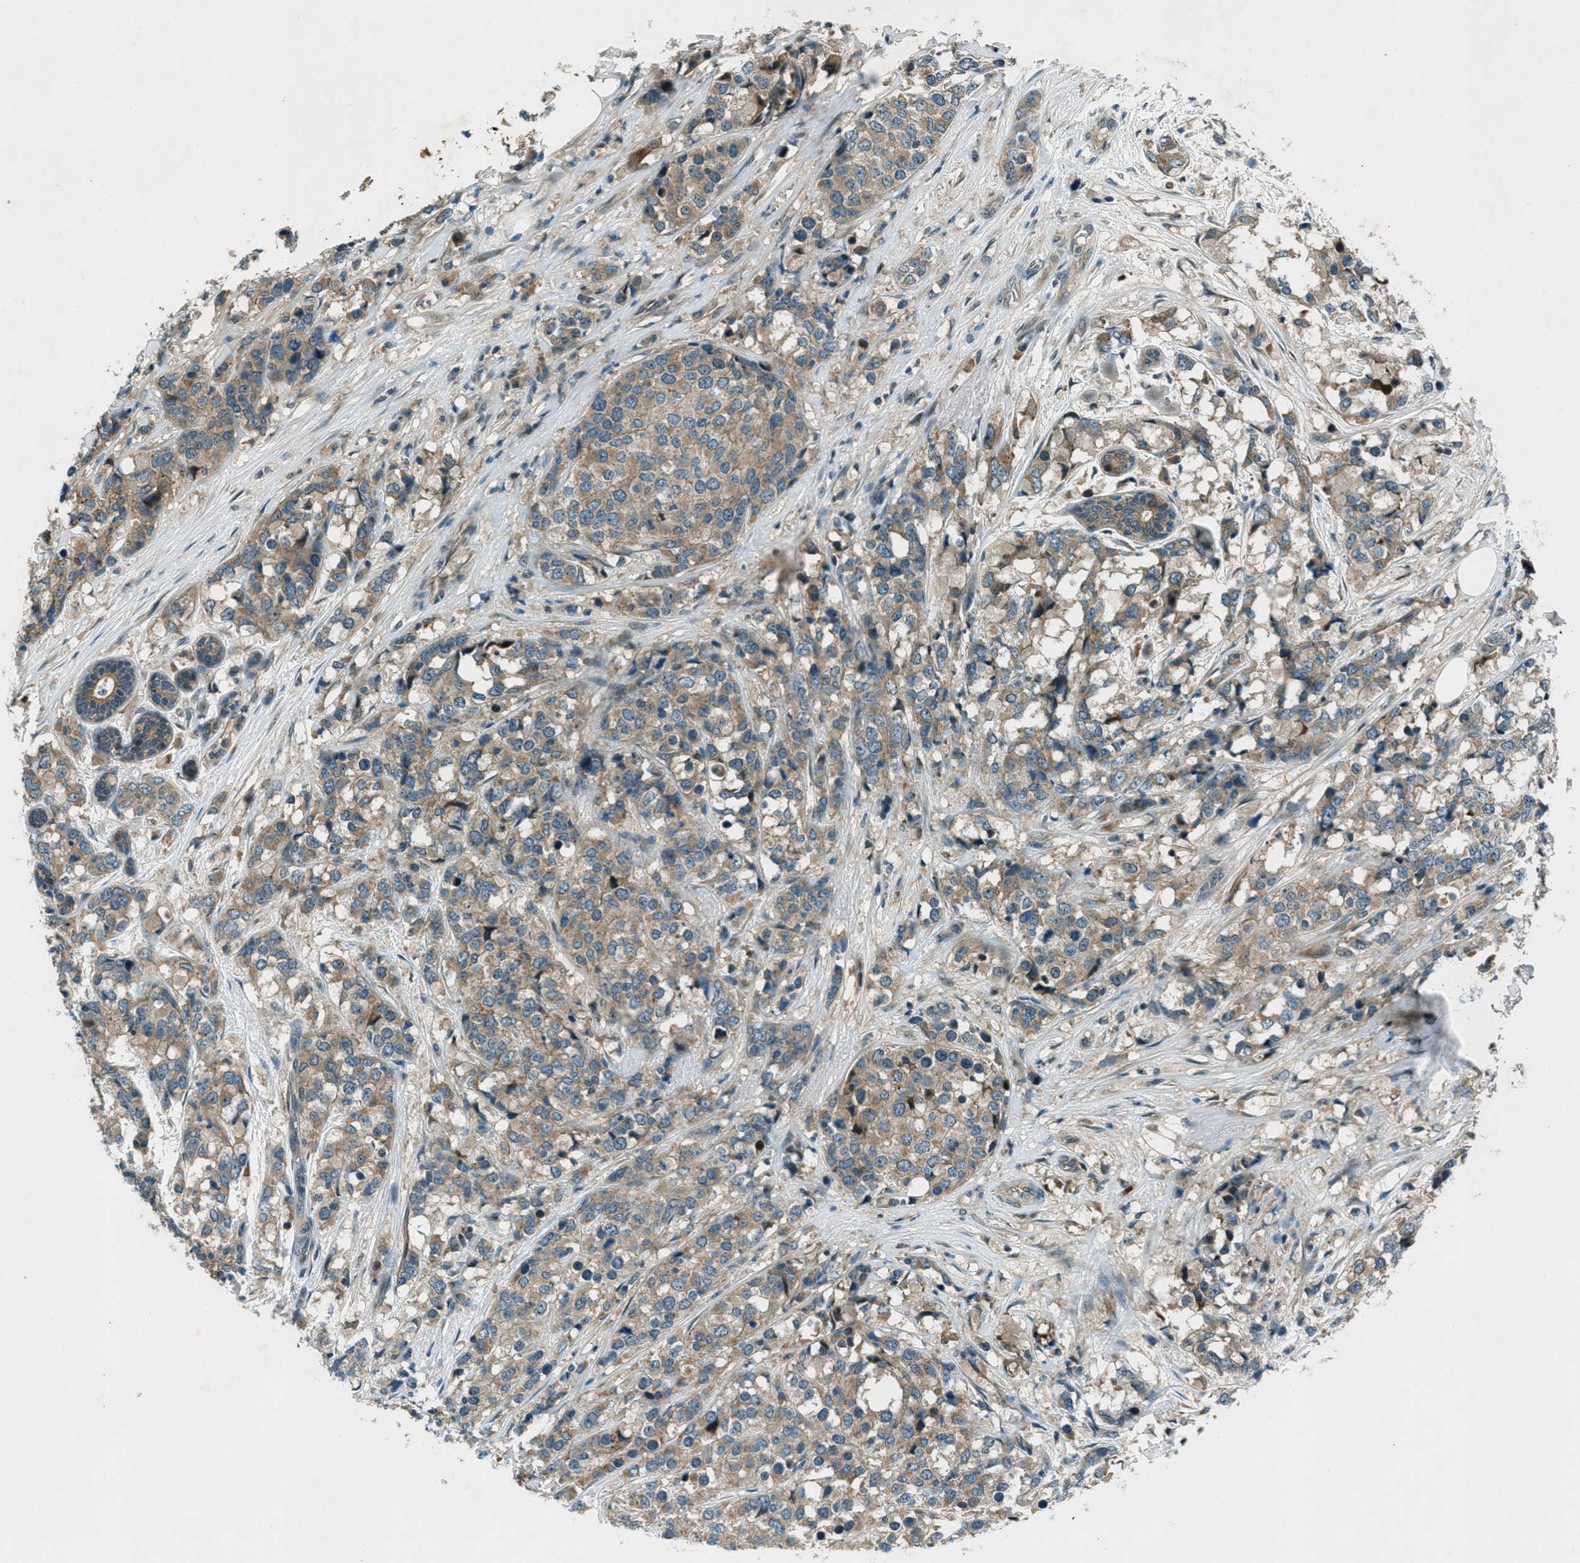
{"staining": {"intensity": "moderate", "quantity": ">75%", "location": "cytoplasmic/membranous"}, "tissue": "breast cancer", "cell_type": "Tumor cells", "image_type": "cancer", "snomed": [{"axis": "morphology", "description": "Lobular carcinoma"}, {"axis": "topography", "description": "Breast"}], "caption": "An image of breast cancer (lobular carcinoma) stained for a protein demonstrates moderate cytoplasmic/membranous brown staining in tumor cells. The staining was performed using DAB (3,3'-diaminobenzidine), with brown indicating positive protein expression. Nuclei are stained blue with hematoxylin.", "gene": "STK11", "patient": {"sex": "female", "age": 59}}